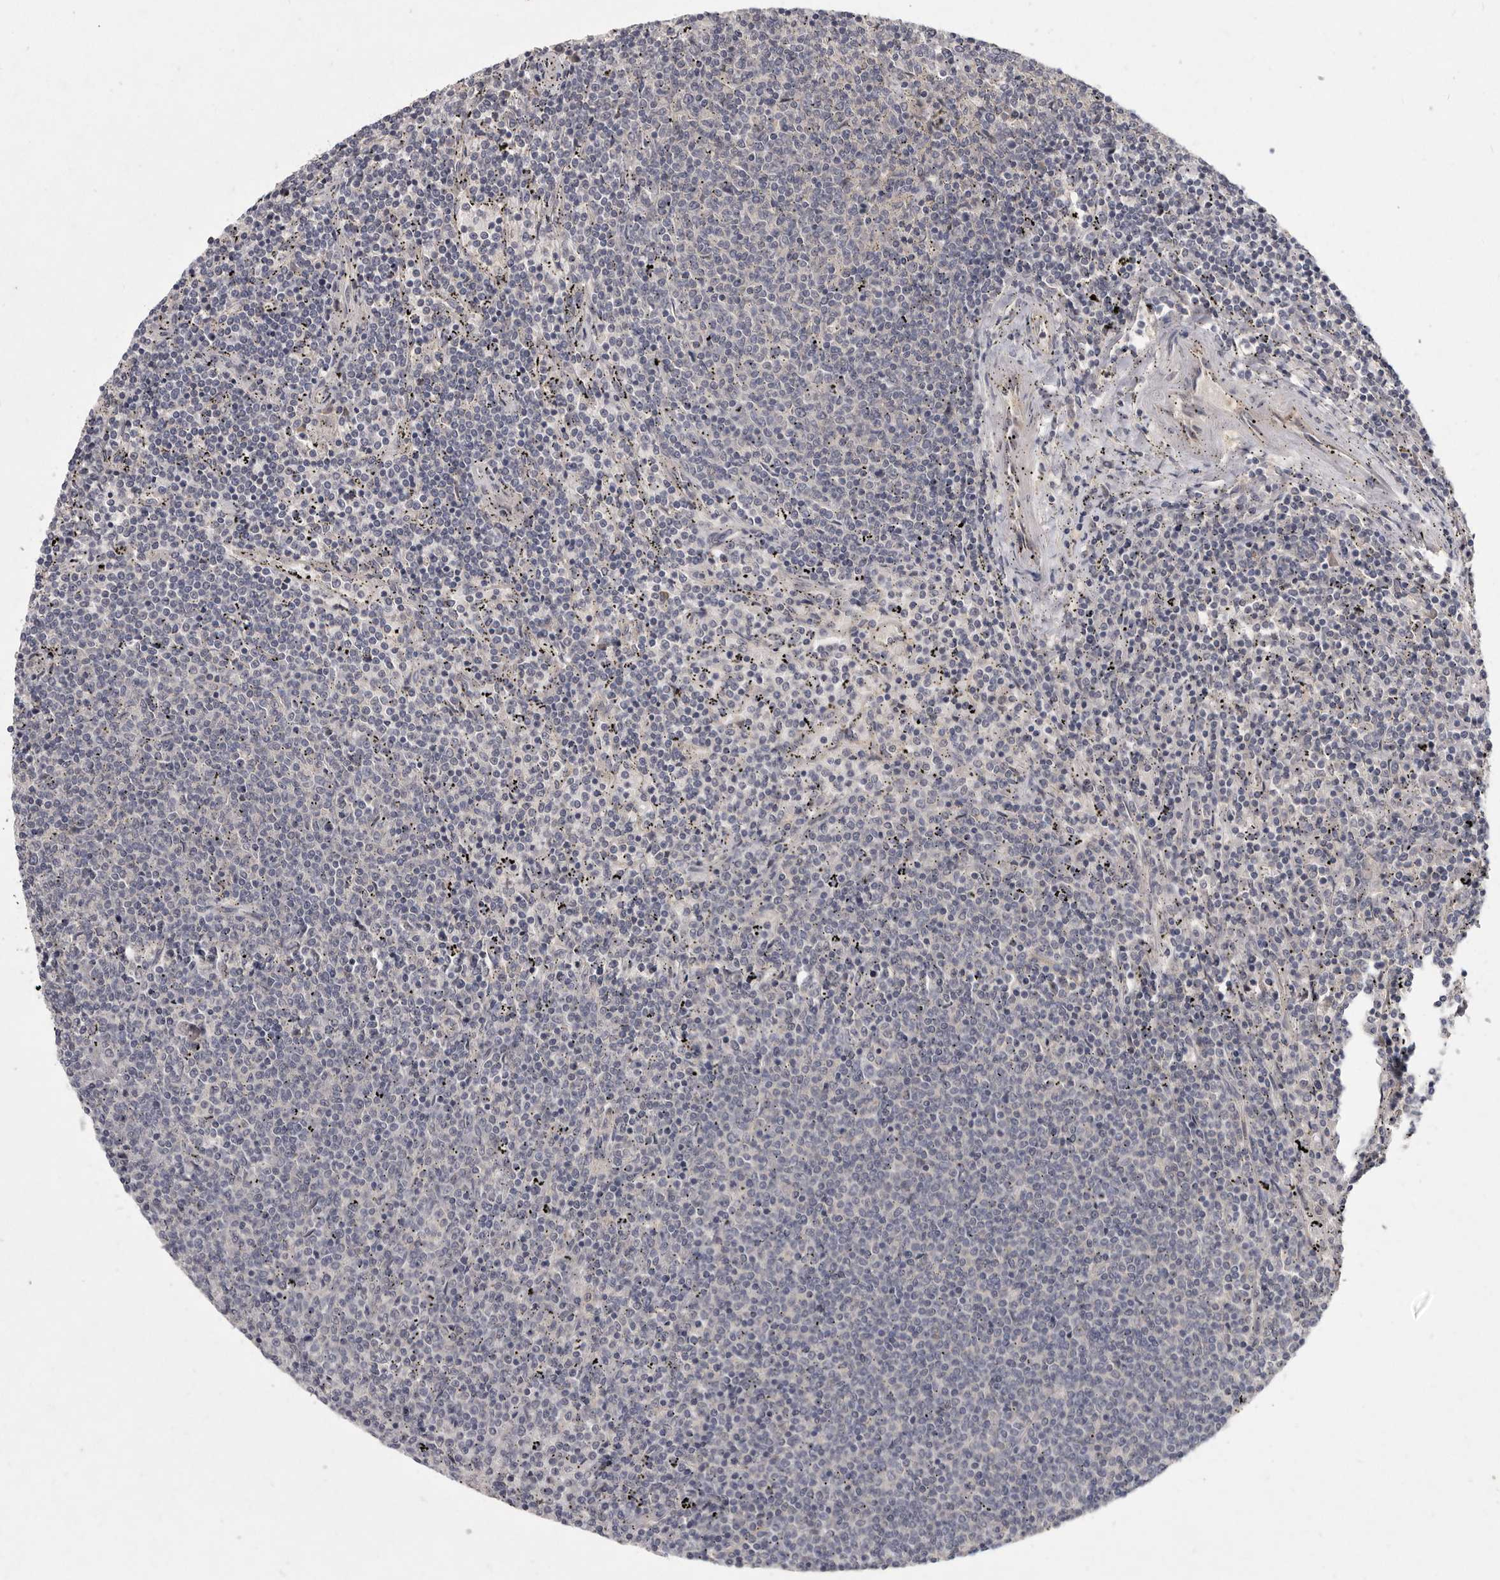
{"staining": {"intensity": "negative", "quantity": "none", "location": "none"}, "tissue": "lymphoma", "cell_type": "Tumor cells", "image_type": "cancer", "snomed": [{"axis": "morphology", "description": "Malignant lymphoma, non-Hodgkin's type, Low grade"}, {"axis": "topography", "description": "Spleen"}], "caption": "Histopathology image shows no significant protein expression in tumor cells of lymphoma.", "gene": "SLC22A1", "patient": {"sex": "female", "age": 50}}